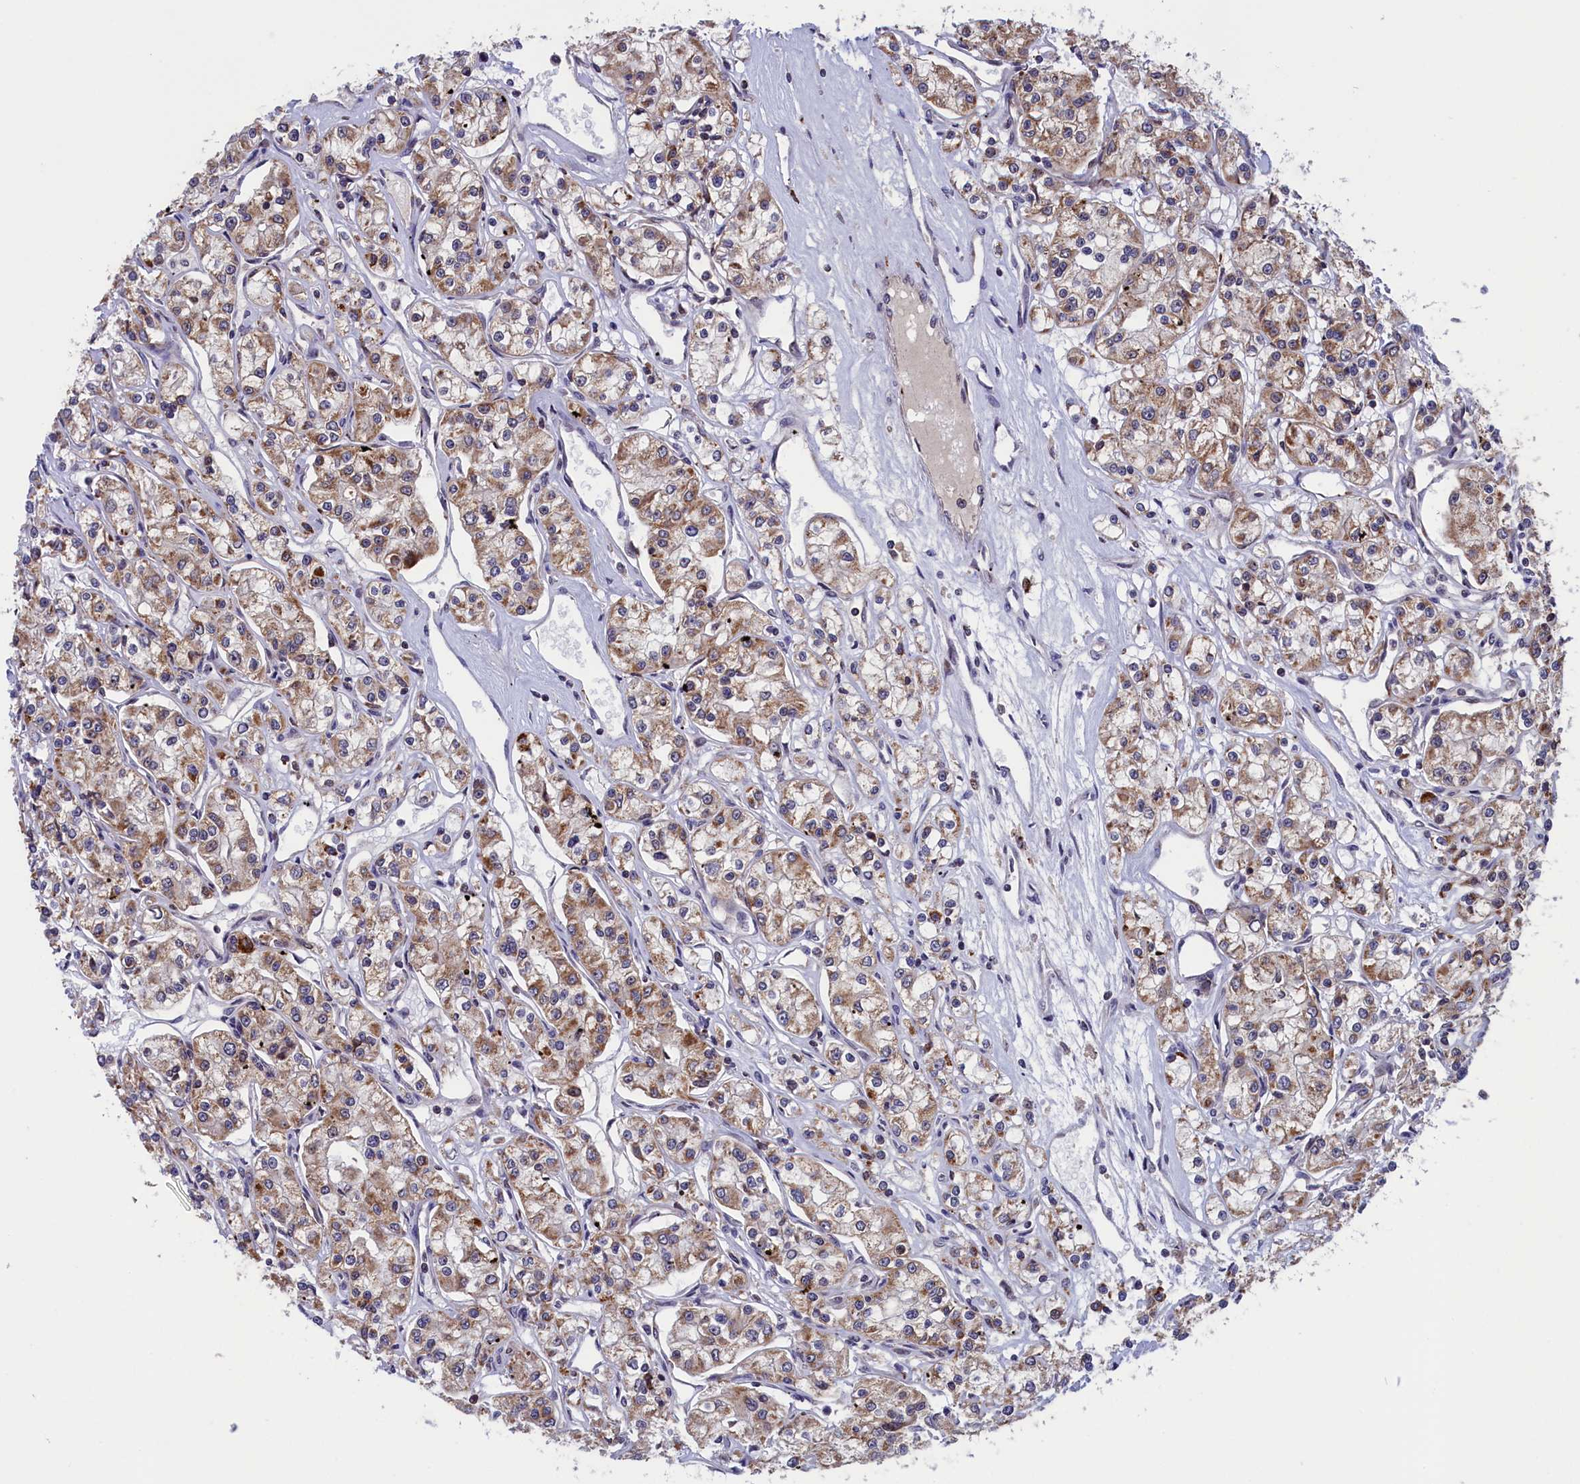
{"staining": {"intensity": "moderate", "quantity": ">75%", "location": "cytoplasmic/membranous"}, "tissue": "renal cancer", "cell_type": "Tumor cells", "image_type": "cancer", "snomed": [{"axis": "morphology", "description": "Adenocarcinoma, NOS"}, {"axis": "topography", "description": "Kidney"}], "caption": "Renal adenocarcinoma tissue shows moderate cytoplasmic/membranous staining in about >75% of tumor cells, visualized by immunohistochemistry.", "gene": "TIMM44", "patient": {"sex": "female", "age": 59}}